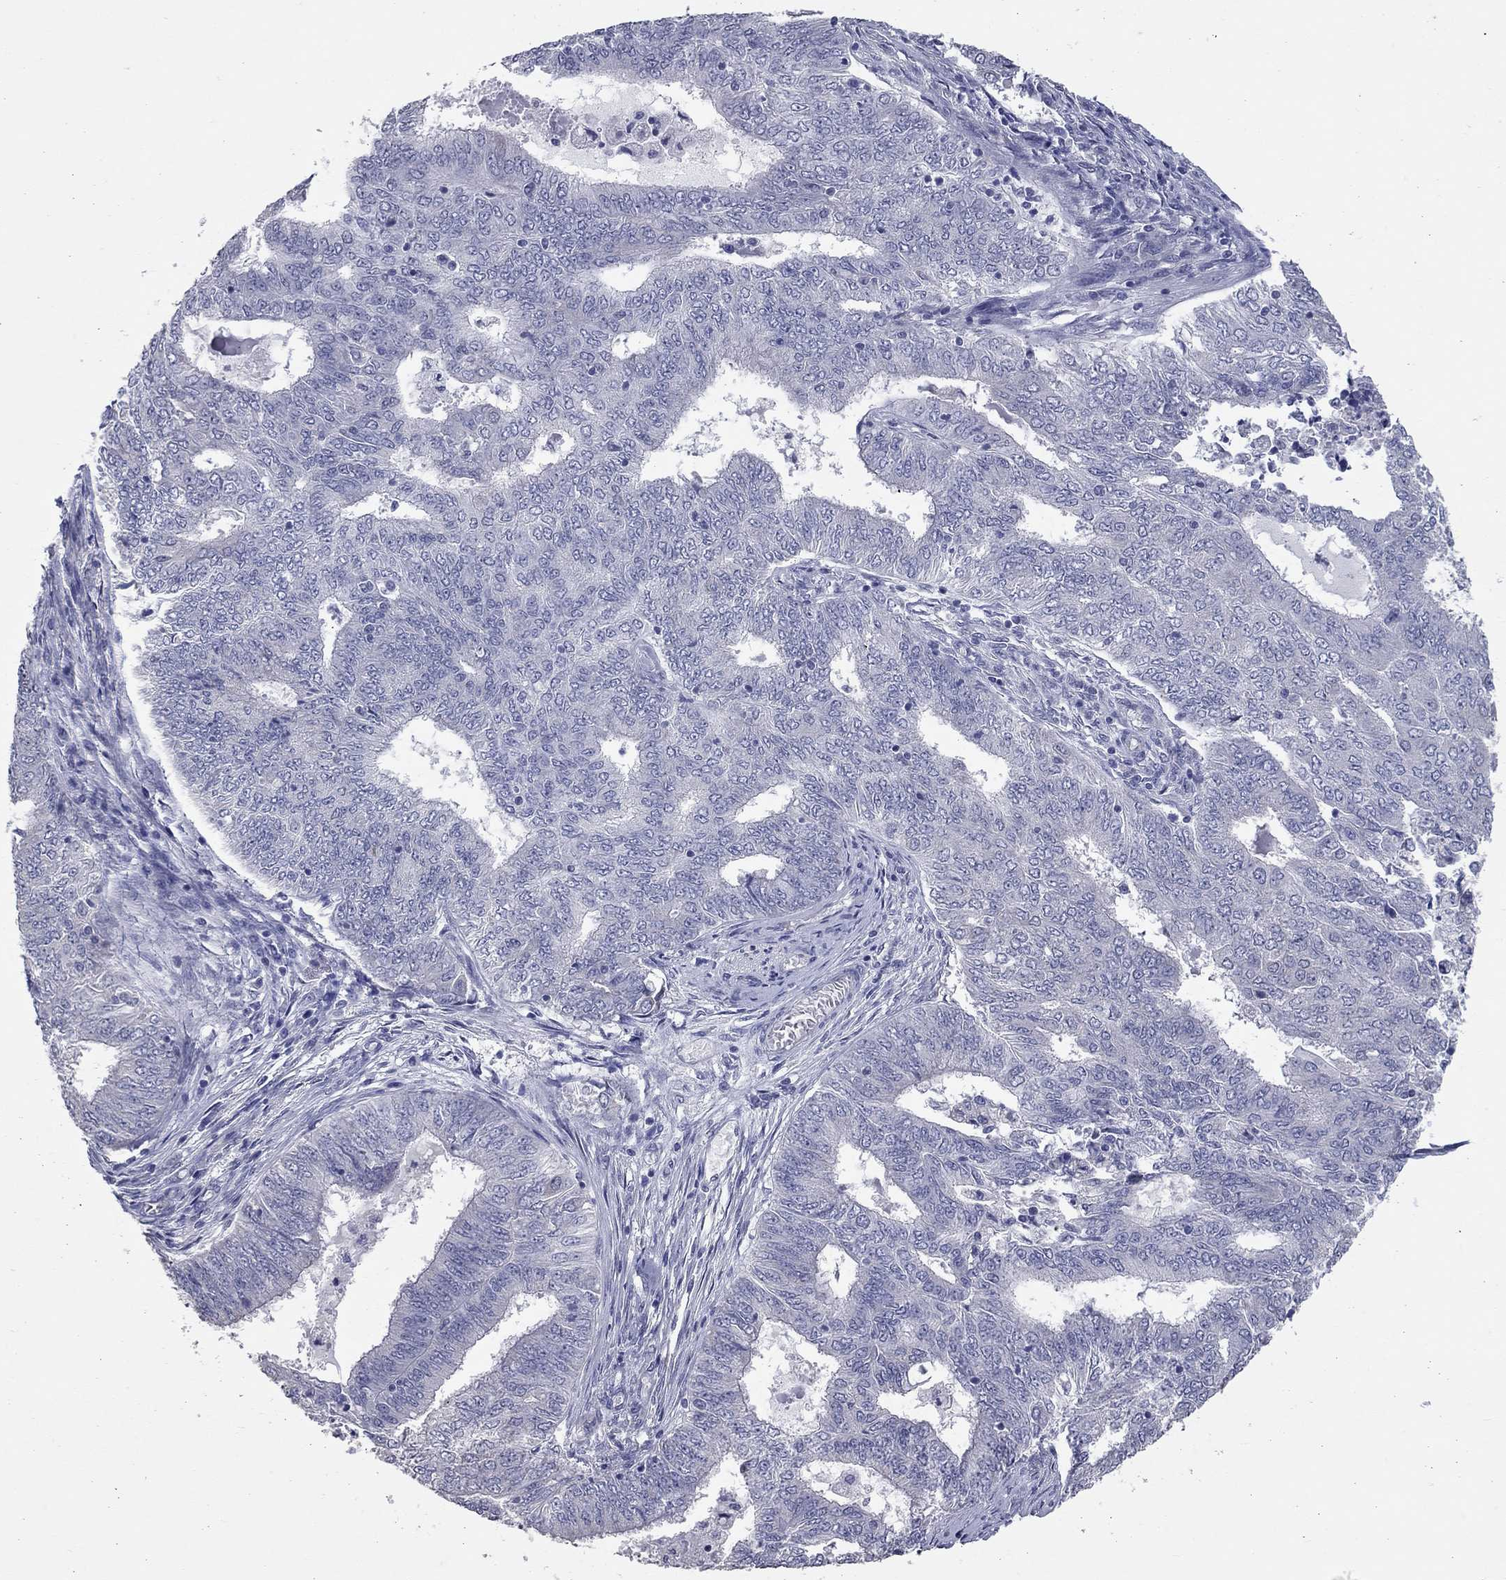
{"staining": {"intensity": "negative", "quantity": "none", "location": "none"}, "tissue": "endometrial cancer", "cell_type": "Tumor cells", "image_type": "cancer", "snomed": [{"axis": "morphology", "description": "Adenocarcinoma, NOS"}, {"axis": "topography", "description": "Endometrium"}], "caption": "An immunohistochemistry image of endometrial cancer (adenocarcinoma) is shown. There is no staining in tumor cells of endometrial cancer (adenocarcinoma).", "gene": "SHOC2", "patient": {"sex": "female", "age": 62}}